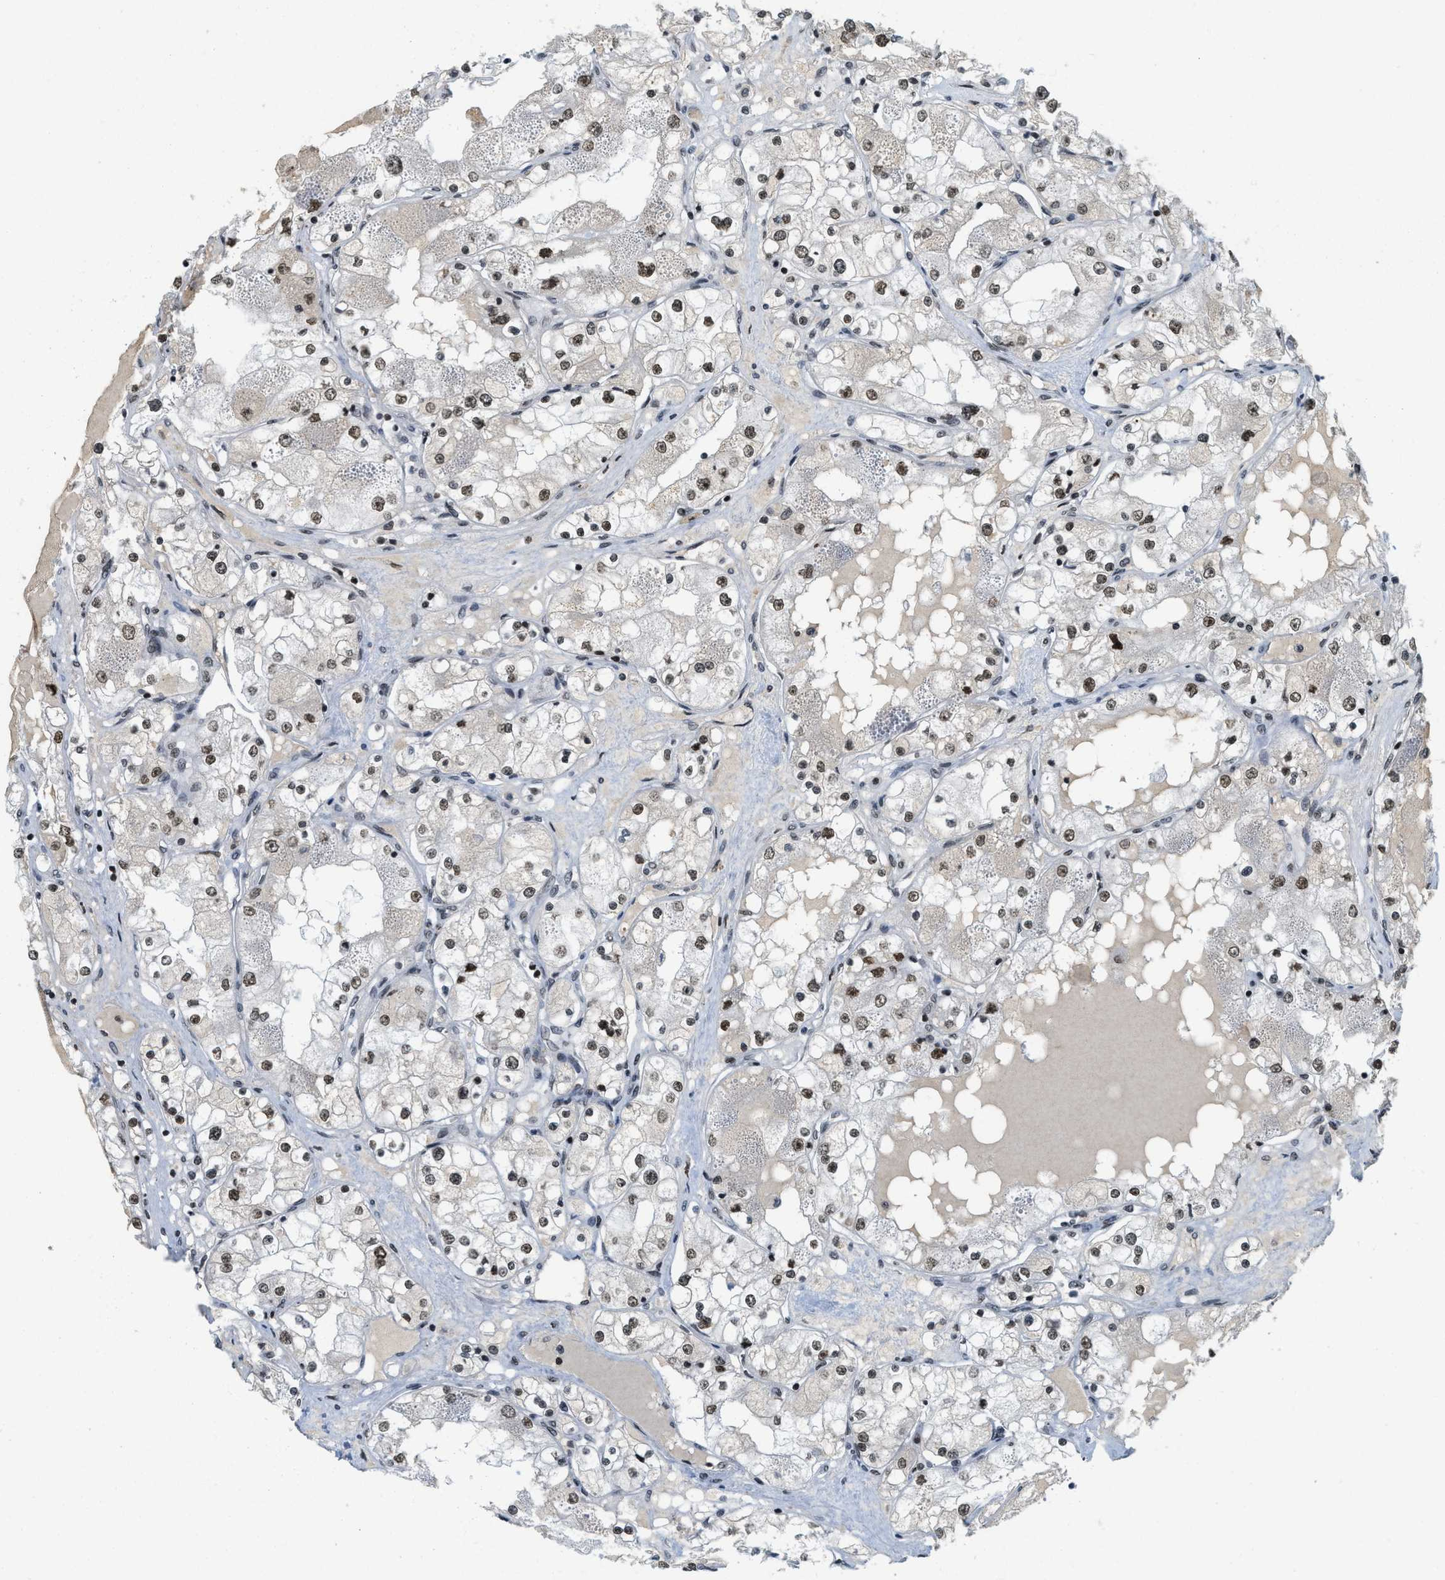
{"staining": {"intensity": "moderate", "quantity": ">75%", "location": "nuclear"}, "tissue": "renal cancer", "cell_type": "Tumor cells", "image_type": "cancer", "snomed": [{"axis": "morphology", "description": "Adenocarcinoma, NOS"}, {"axis": "topography", "description": "Kidney"}], "caption": "The image exhibits a brown stain indicating the presence of a protein in the nuclear of tumor cells in adenocarcinoma (renal).", "gene": "URB1", "patient": {"sex": "male", "age": 68}}